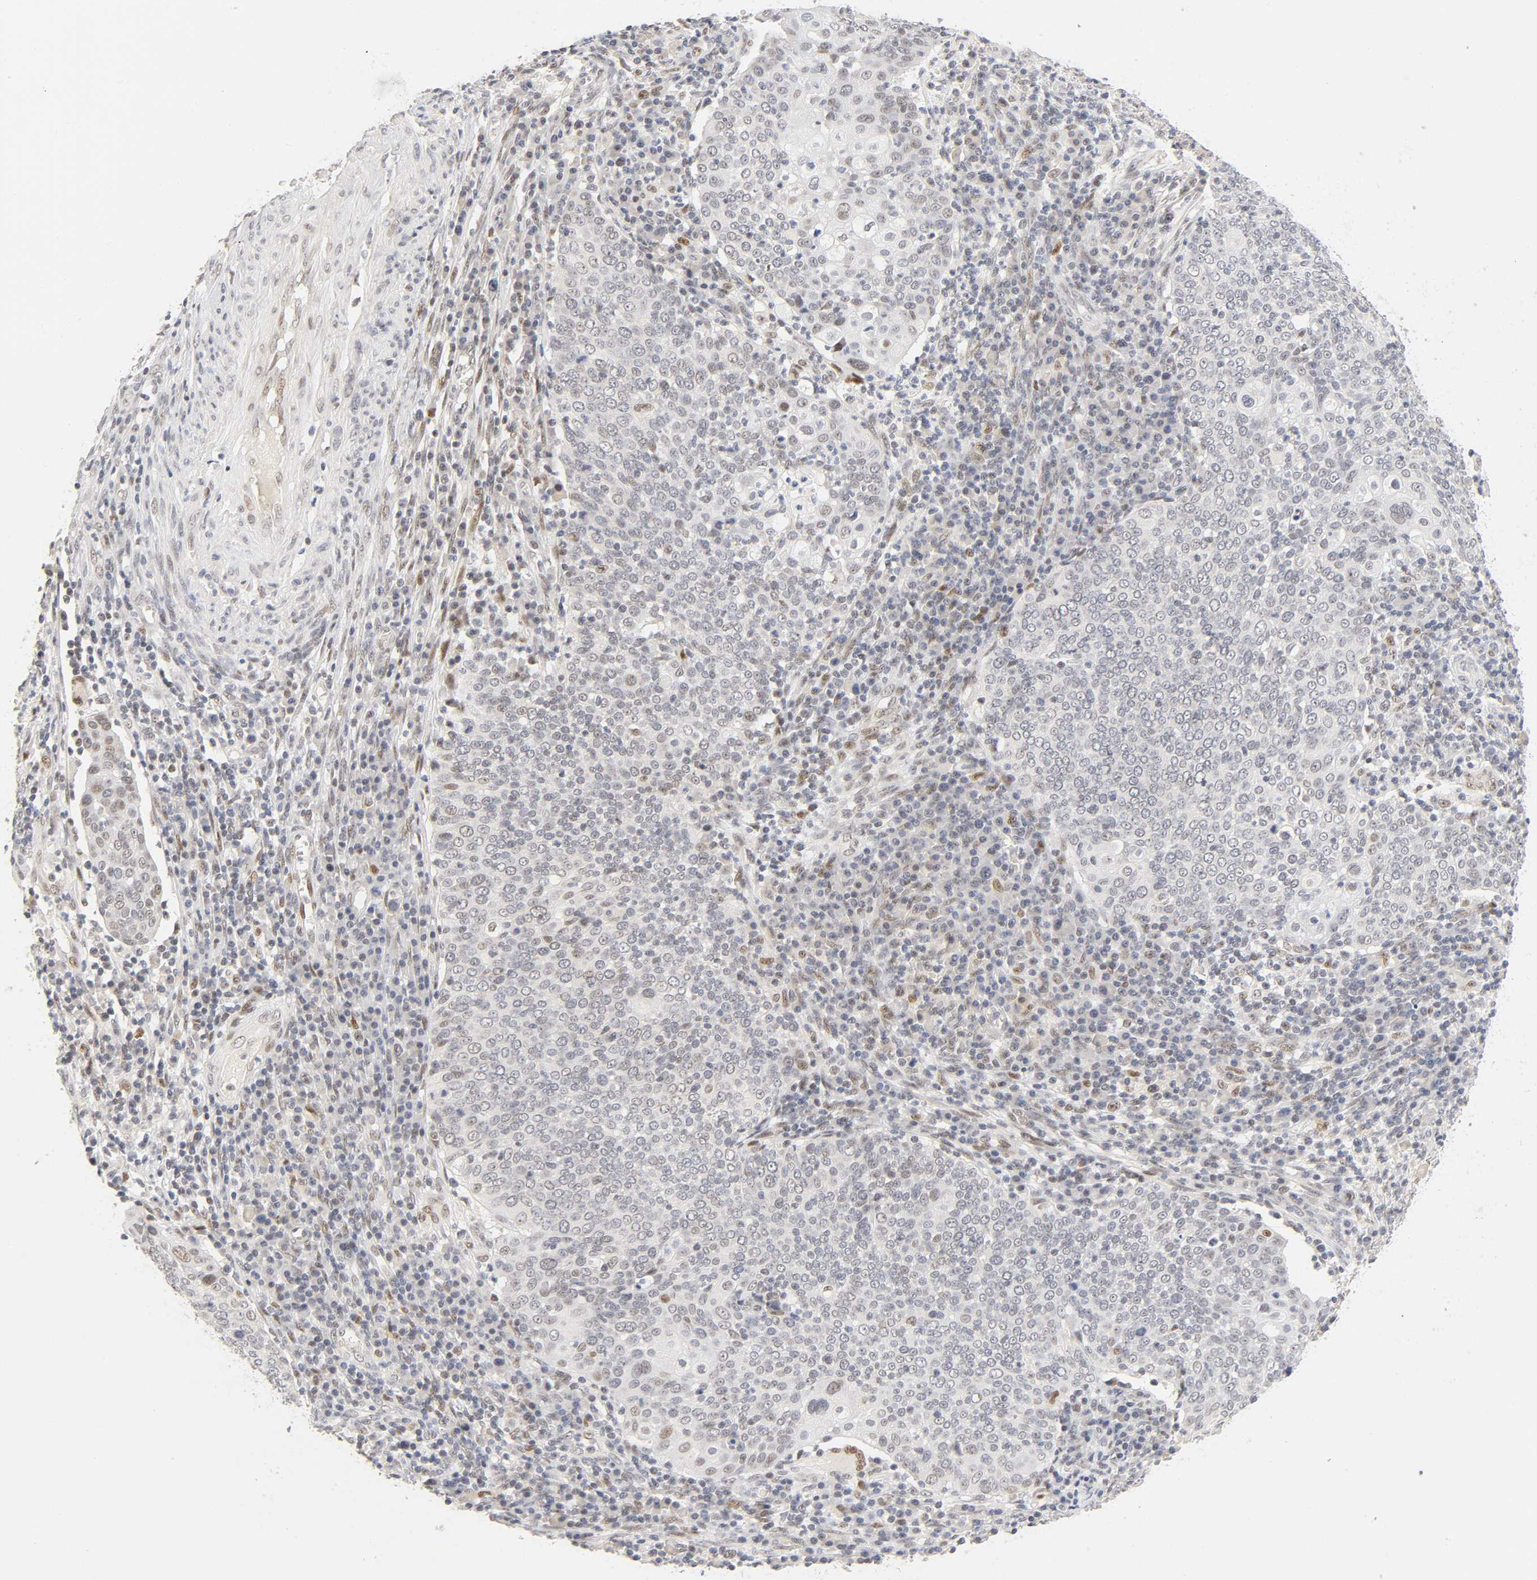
{"staining": {"intensity": "weak", "quantity": "<25%", "location": "nuclear"}, "tissue": "cervical cancer", "cell_type": "Tumor cells", "image_type": "cancer", "snomed": [{"axis": "morphology", "description": "Squamous cell carcinoma, NOS"}, {"axis": "topography", "description": "Cervix"}], "caption": "There is no significant positivity in tumor cells of squamous cell carcinoma (cervical).", "gene": "MNAT1", "patient": {"sex": "female", "age": 40}}